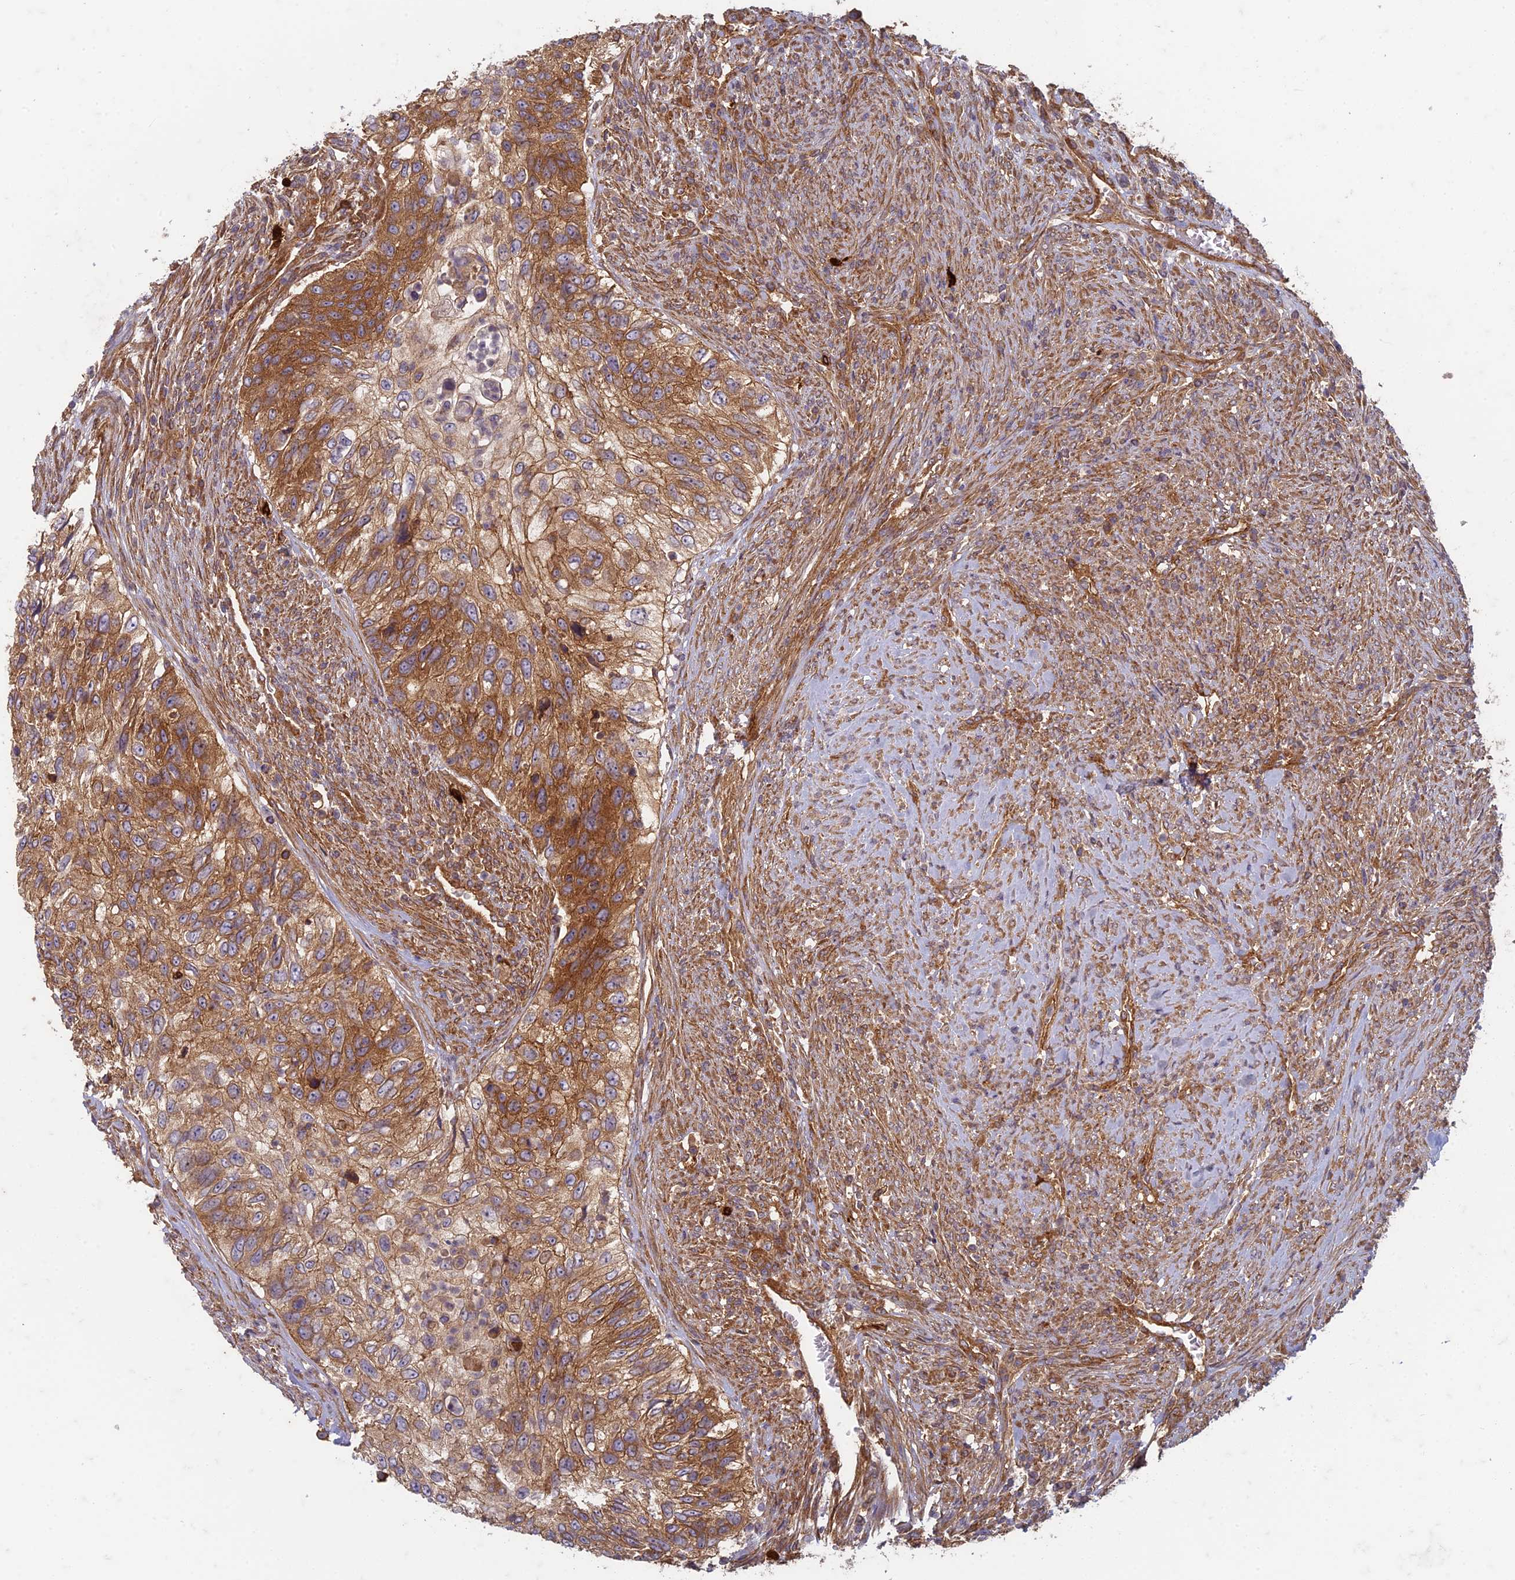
{"staining": {"intensity": "strong", "quantity": "25%-75%", "location": "cytoplasmic/membranous"}, "tissue": "urothelial cancer", "cell_type": "Tumor cells", "image_type": "cancer", "snomed": [{"axis": "morphology", "description": "Urothelial carcinoma, High grade"}, {"axis": "topography", "description": "Urinary bladder"}], "caption": "Tumor cells exhibit high levels of strong cytoplasmic/membranous positivity in about 25%-75% of cells in human urothelial cancer. (DAB (3,3'-diaminobenzidine) IHC with brightfield microscopy, high magnification).", "gene": "TCF25", "patient": {"sex": "female", "age": 60}}